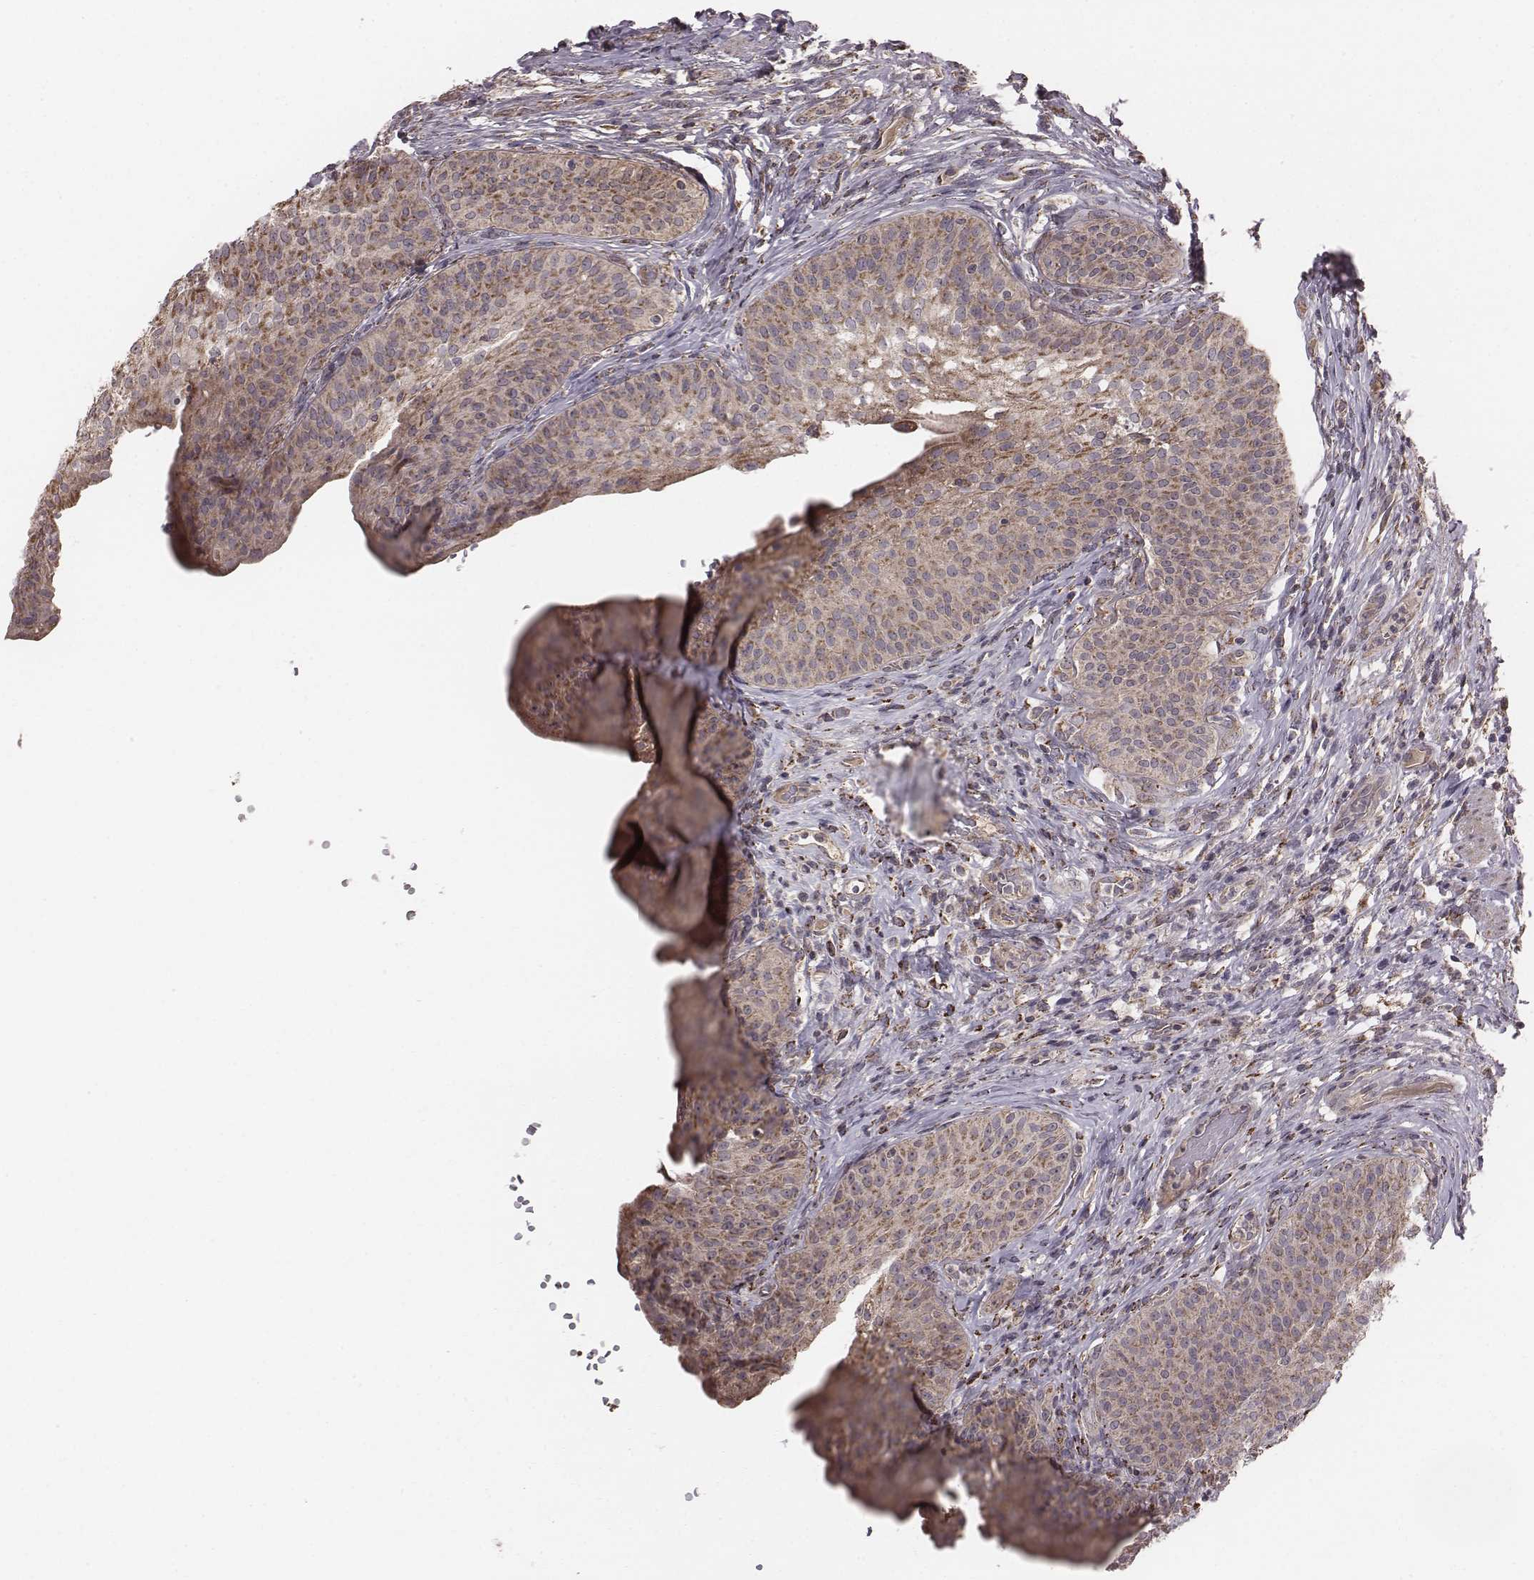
{"staining": {"intensity": "moderate", "quantity": ">75%", "location": "cytoplasmic/membranous"}, "tissue": "urinary bladder", "cell_type": "Urothelial cells", "image_type": "normal", "snomed": [{"axis": "morphology", "description": "Normal tissue, NOS"}, {"axis": "topography", "description": "Urinary bladder"}], "caption": "IHC (DAB) staining of unremarkable human urinary bladder exhibits moderate cytoplasmic/membranous protein staining in approximately >75% of urothelial cells.", "gene": "PDCD2L", "patient": {"sex": "male", "age": 66}}